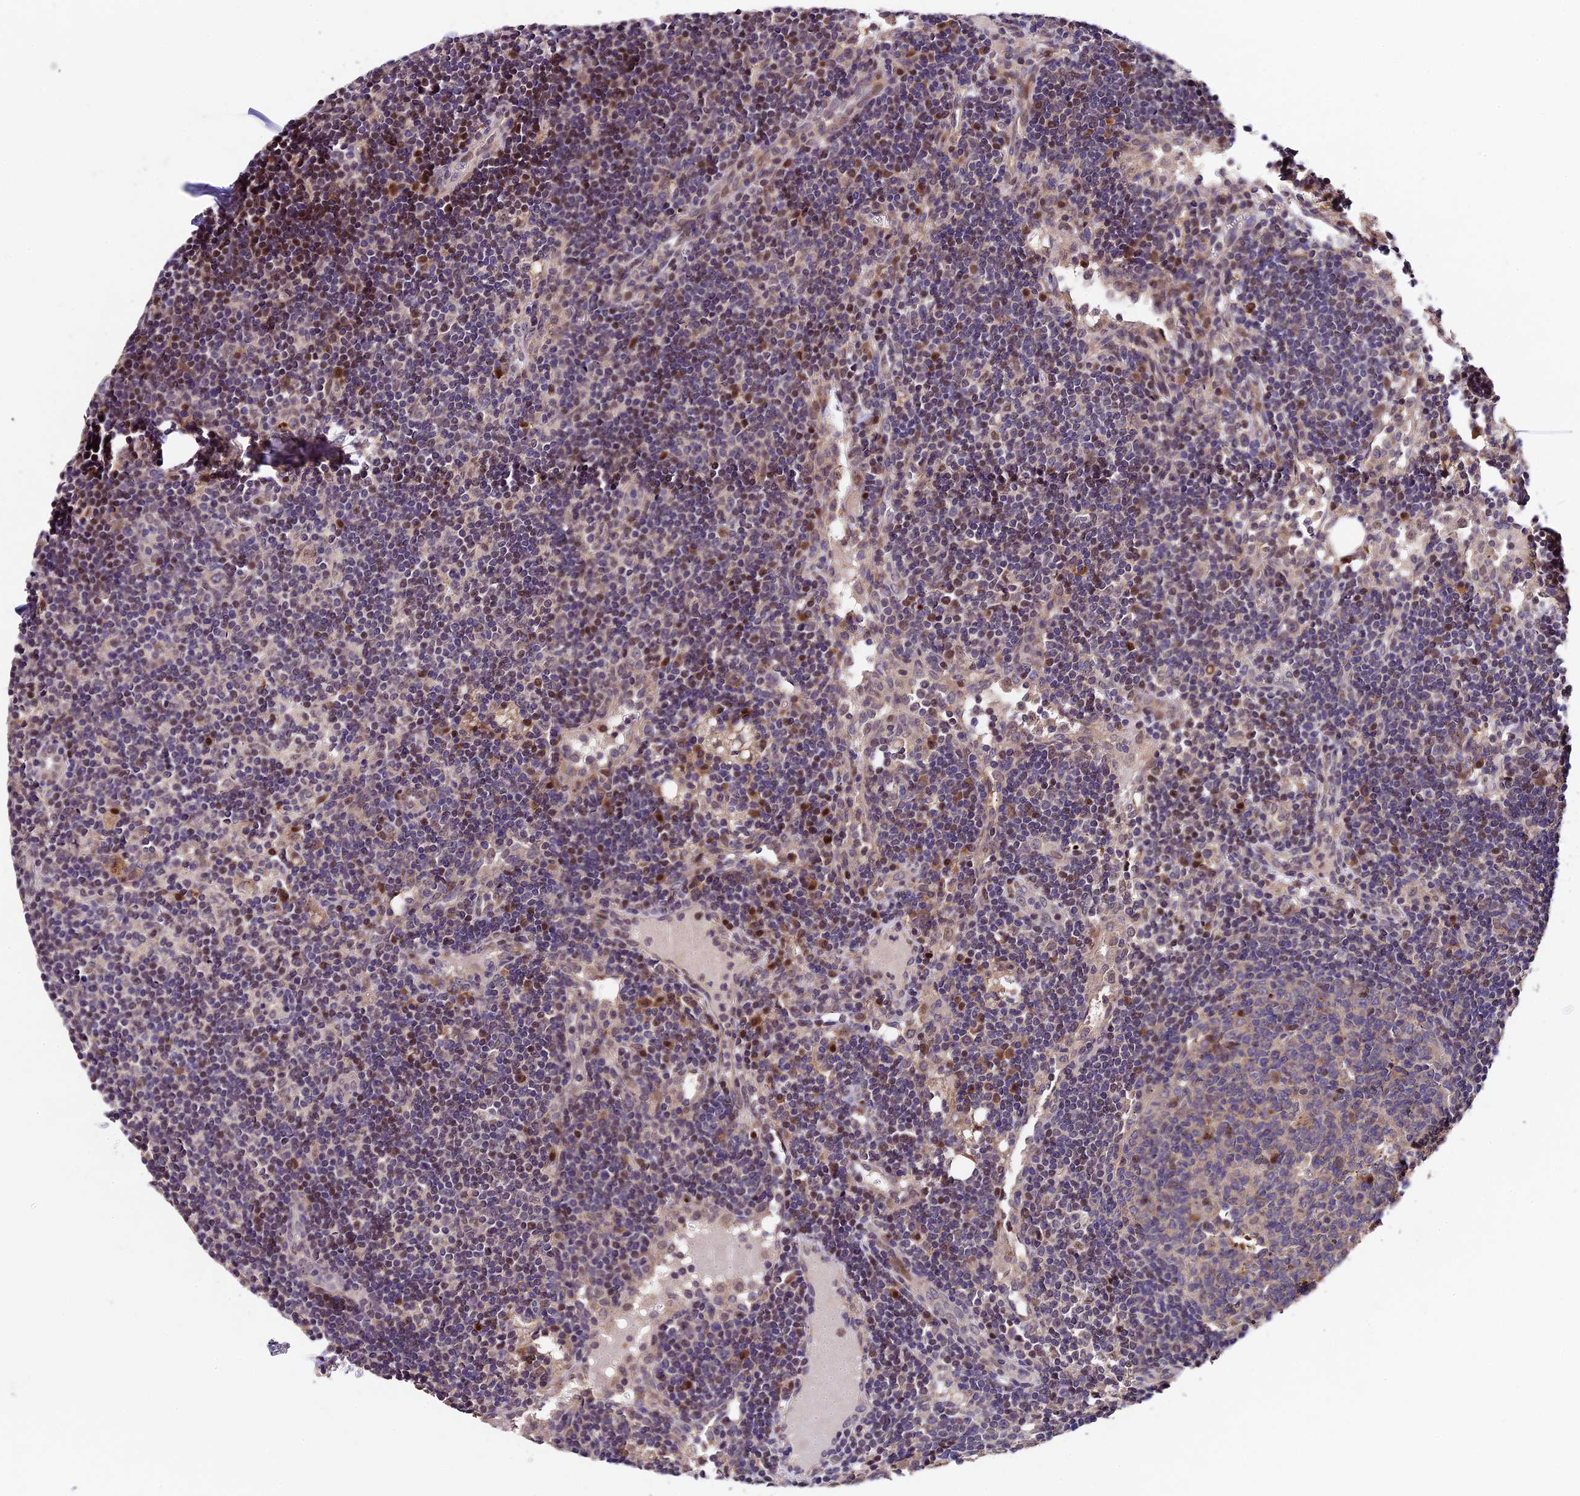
{"staining": {"intensity": "negative", "quantity": "none", "location": "none"}, "tissue": "lymph node", "cell_type": "Germinal center cells", "image_type": "normal", "snomed": [{"axis": "morphology", "description": "Normal tissue, NOS"}, {"axis": "topography", "description": "Lymph node"}], "caption": "IHC photomicrograph of benign lymph node: human lymph node stained with DAB reveals no significant protein positivity in germinal center cells.", "gene": "SBNO2", "patient": {"sex": "female", "age": 73}}